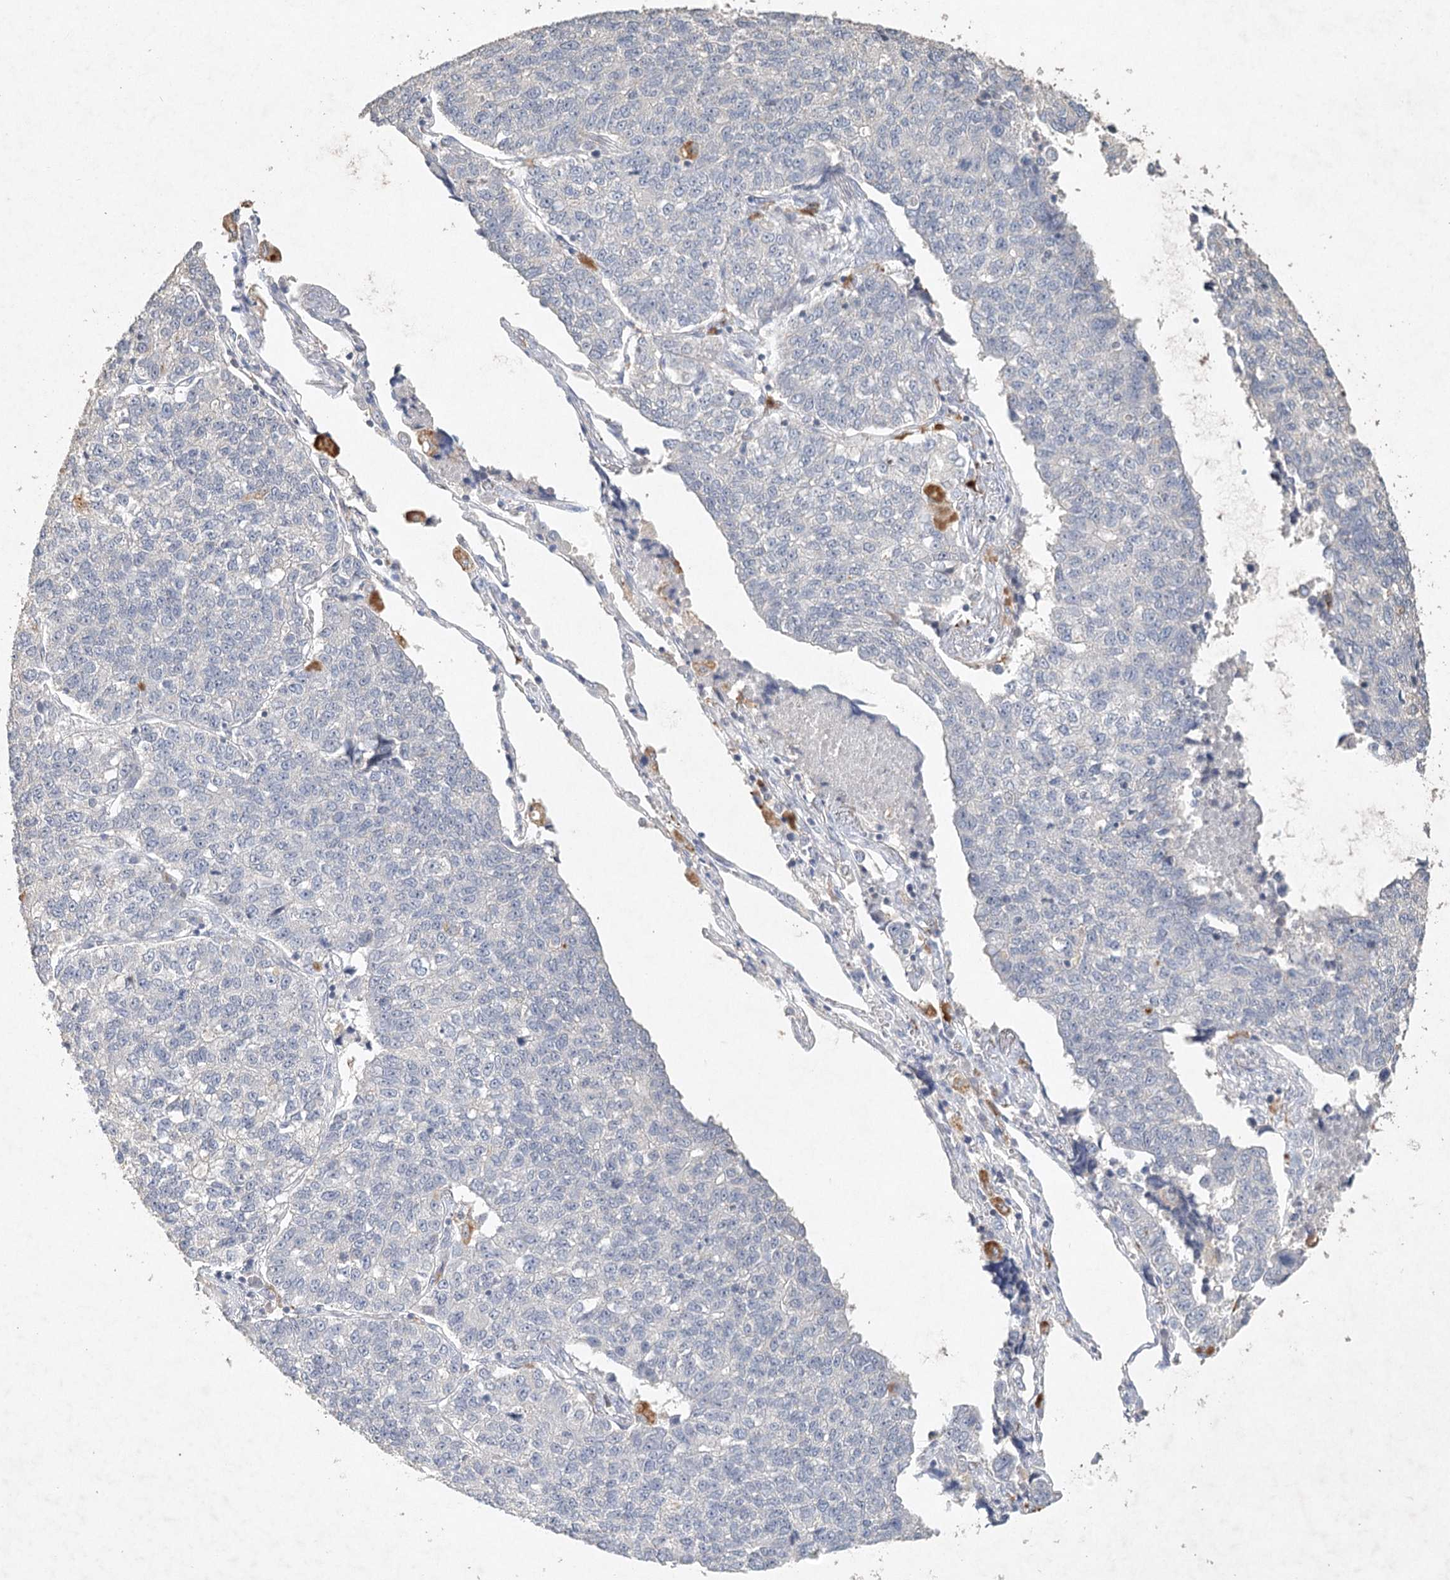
{"staining": {"intensity": "negative", "quantity": "none", "location": "none"}, "tissue": "lung cancer", "cell_type": "Tumor cells", "image_type": "cancer", "snomed": [{"axis": "morphology", "description": "Adenocarcinoma, NOS"}, {"axis": "topography", "description": "Lung"}], "caption": "The immunohistochemistry (IHC) image has no significant expression in tumor cells of lung cancer (adenocarcinoma) tissue.", "gene": "ARSI", "patient": {"sex": "male", "age": 49}}